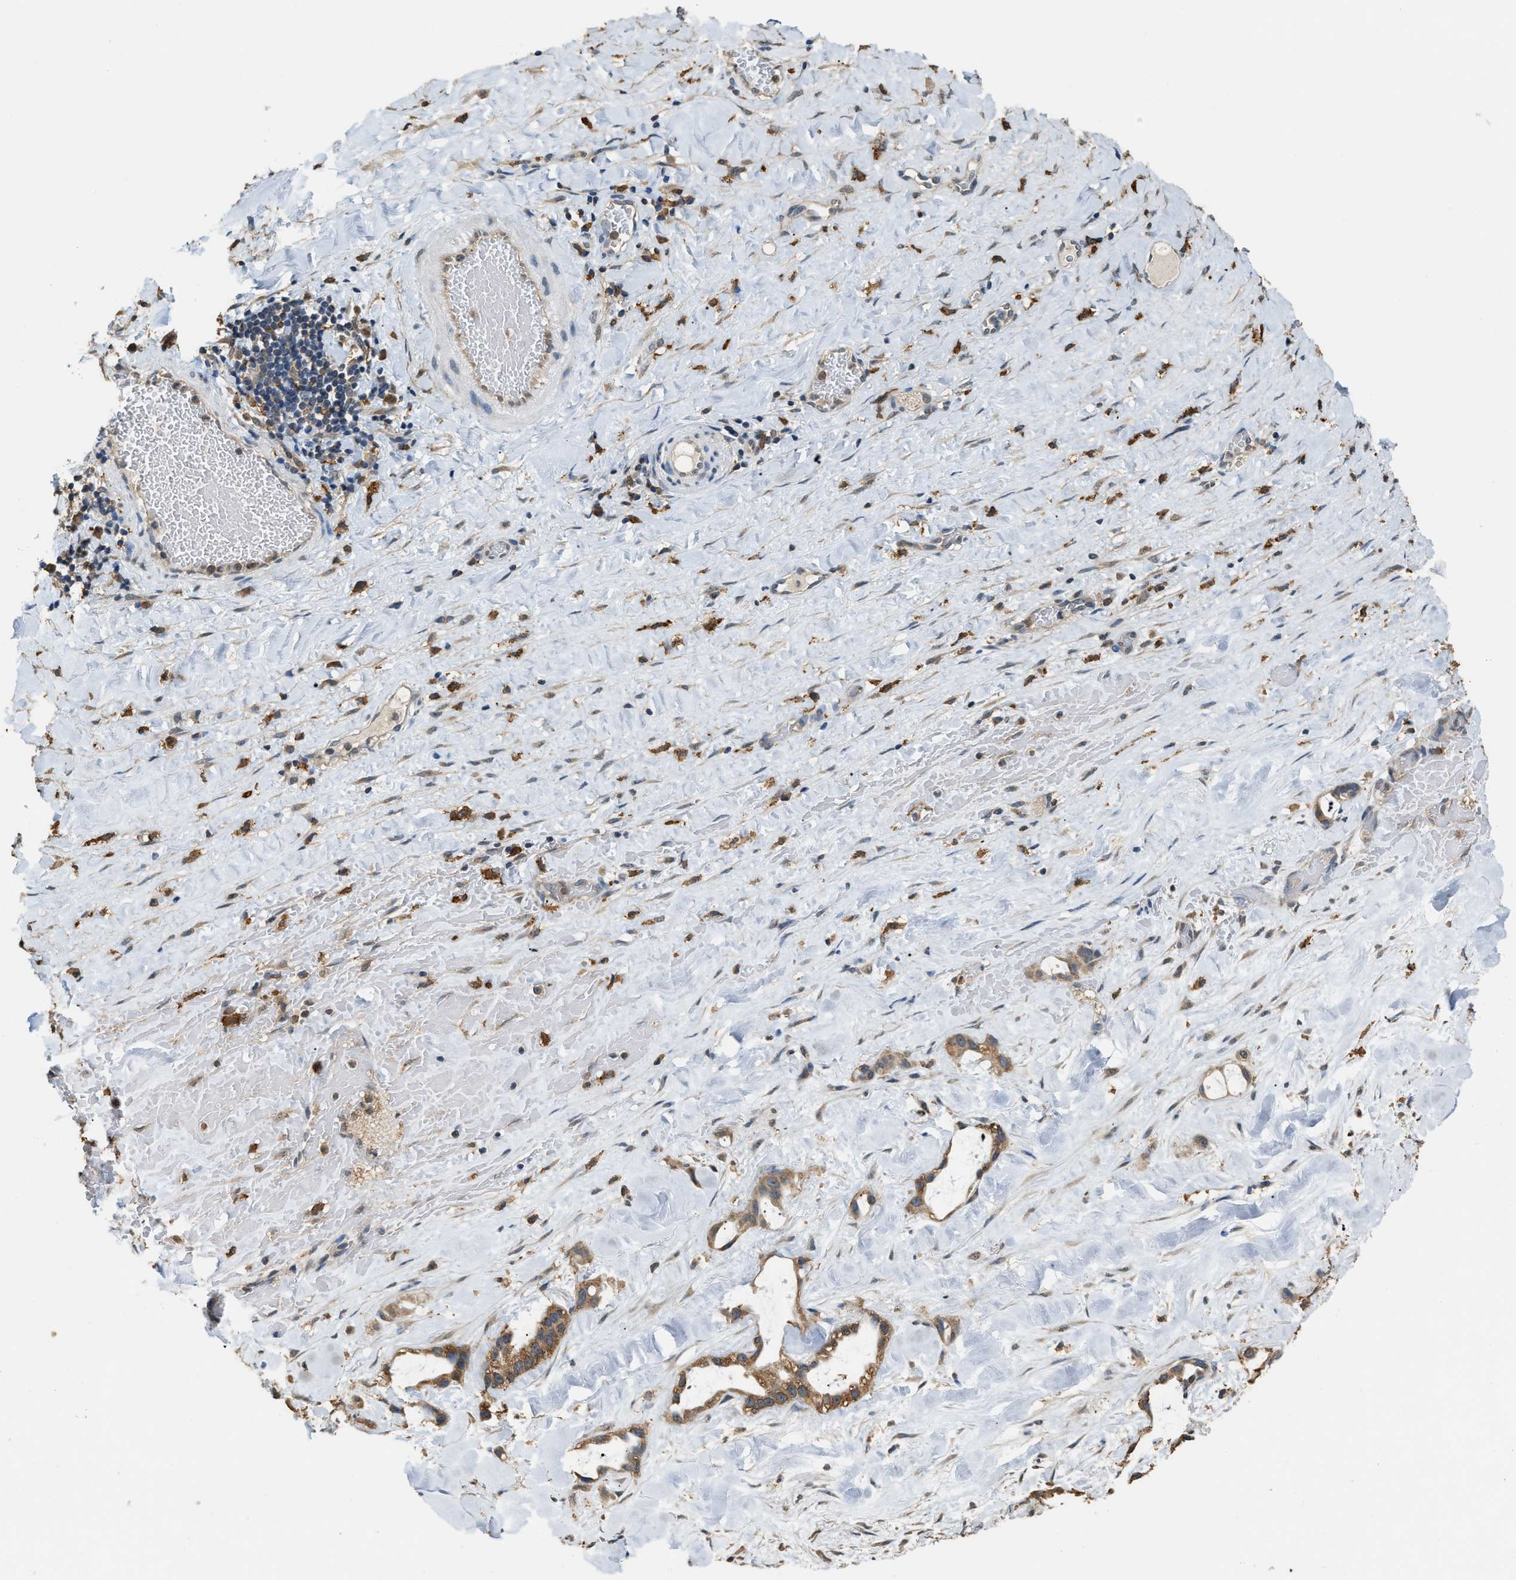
{"staining": {"intensity": "moderate", "quantity": ">75%", "location": "cytoplasmic/membranous"}, "tissue": "liver cancer", "cell_type": "Tumor cells", "image_type": "cancer", "snomed": [{"axis": "morphology", "description": "Cholangiocarcinoma"}, {"axis": "topography", "description": "Liver"}], "caption": "Human liver cholangiocarcinoma stained with a protein marker displays moderate staining in tumor cells.", "gene": "GCN1", "patient": {"sex": "female", "age": 65}}